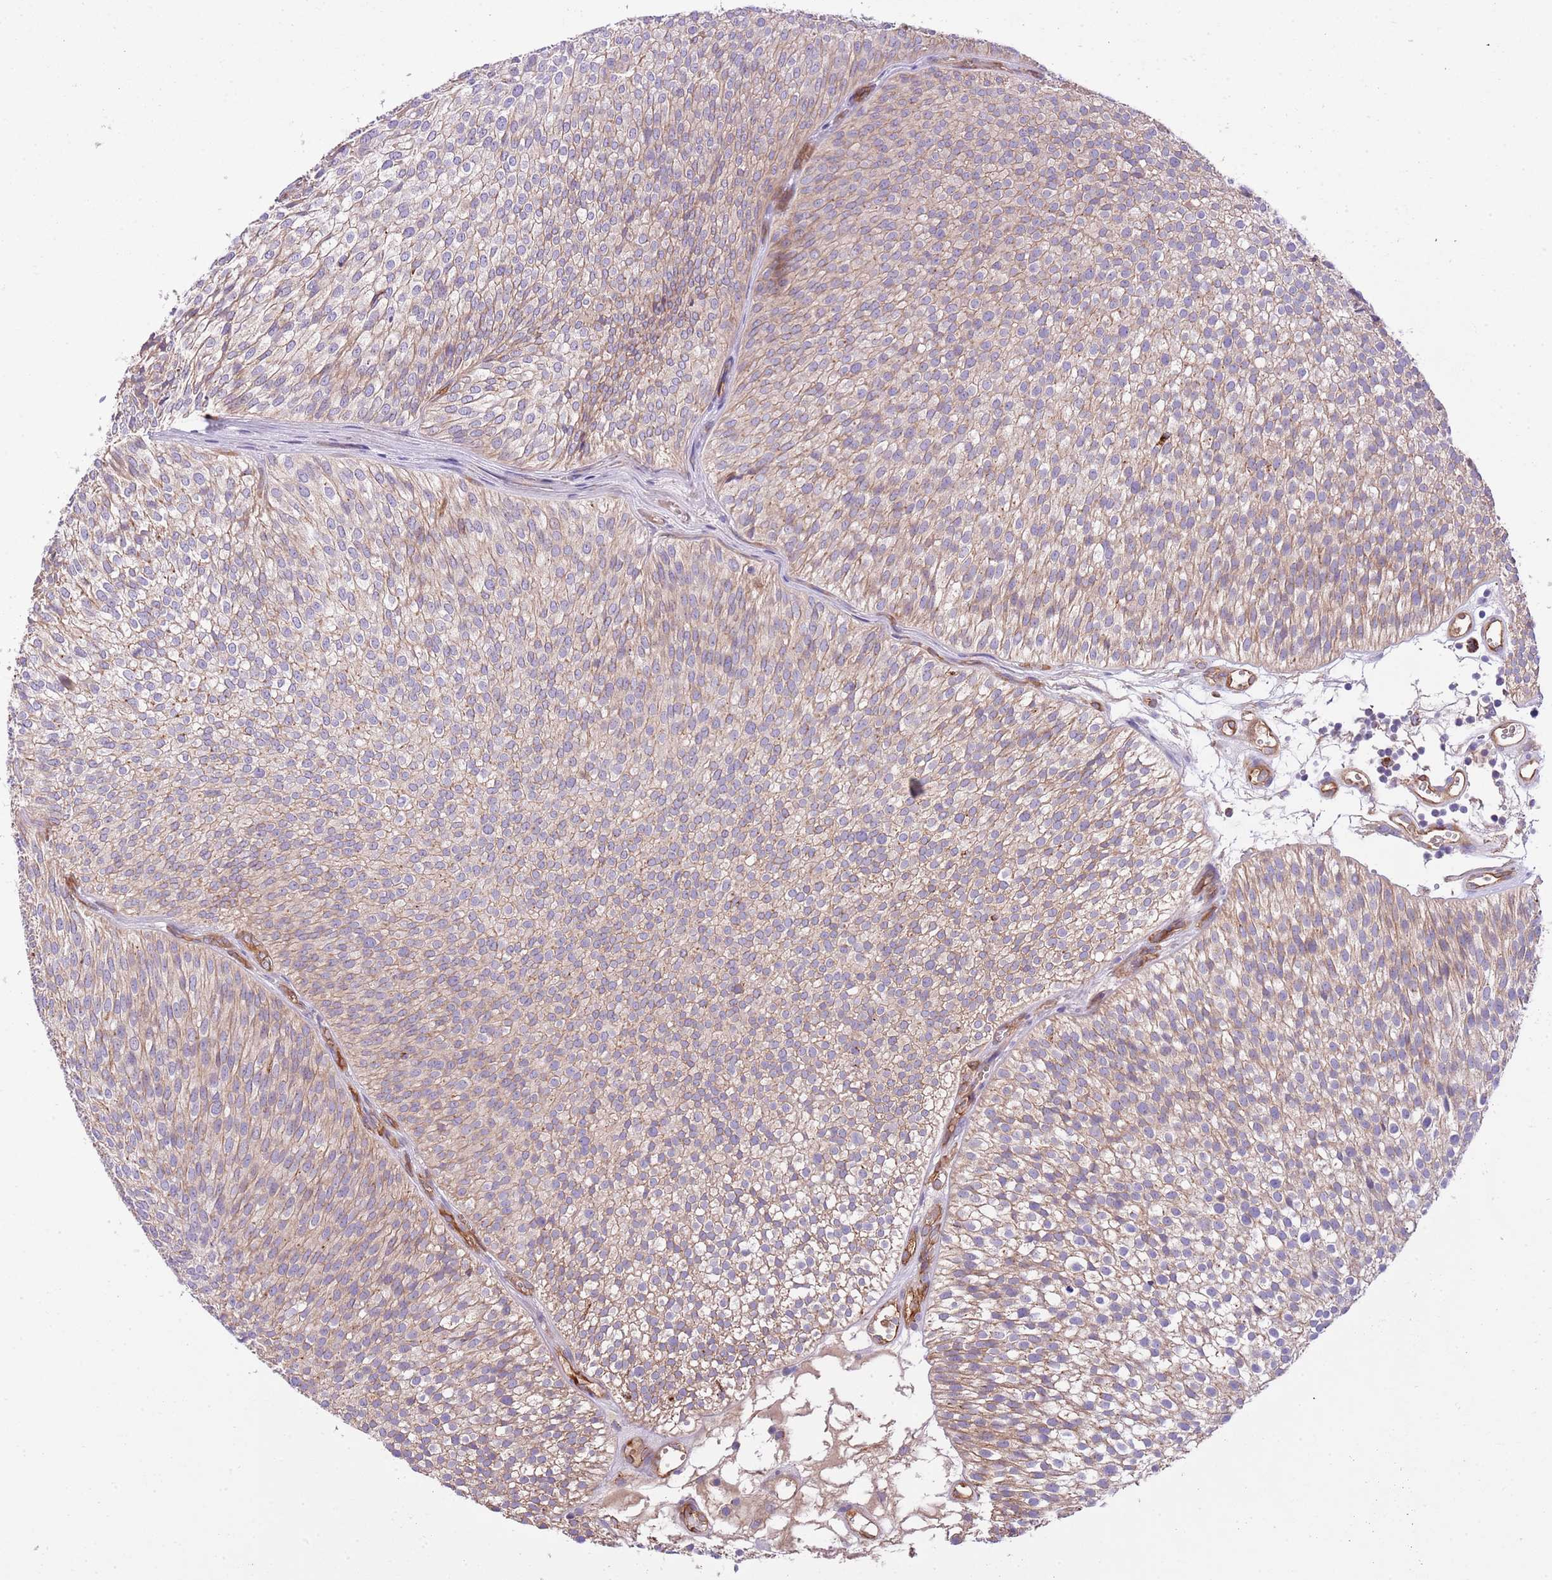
{"staining": {"intensity": "weak", "quantity": "25%-75%", "location": "cytoplasmic/membranous"}, "tissue": "urothelial cancer", "cell_type": "Tumor cells", "image_type": "cancer", "snomed": [{"axis": "morphology", "description": "Urothelial carcinoma, Low grade"}, {"axis": "topography", "description": "Urinary bladder"}], "caption": "High-power microscopy captured an immunohistochemistry micrograph of urothelial cancer, revealing weak cytoplasmic/membranous staining in about 25%-75% of tumor cells. The protein of interest is stained brown, and the nuclei are stained in blue (DAB (3,3'-diaminobenzidine) IHC with brightfield microscopy, high magnification).", "gene": "DOCK6", "patient": {"sex": "male", "age": 91}}